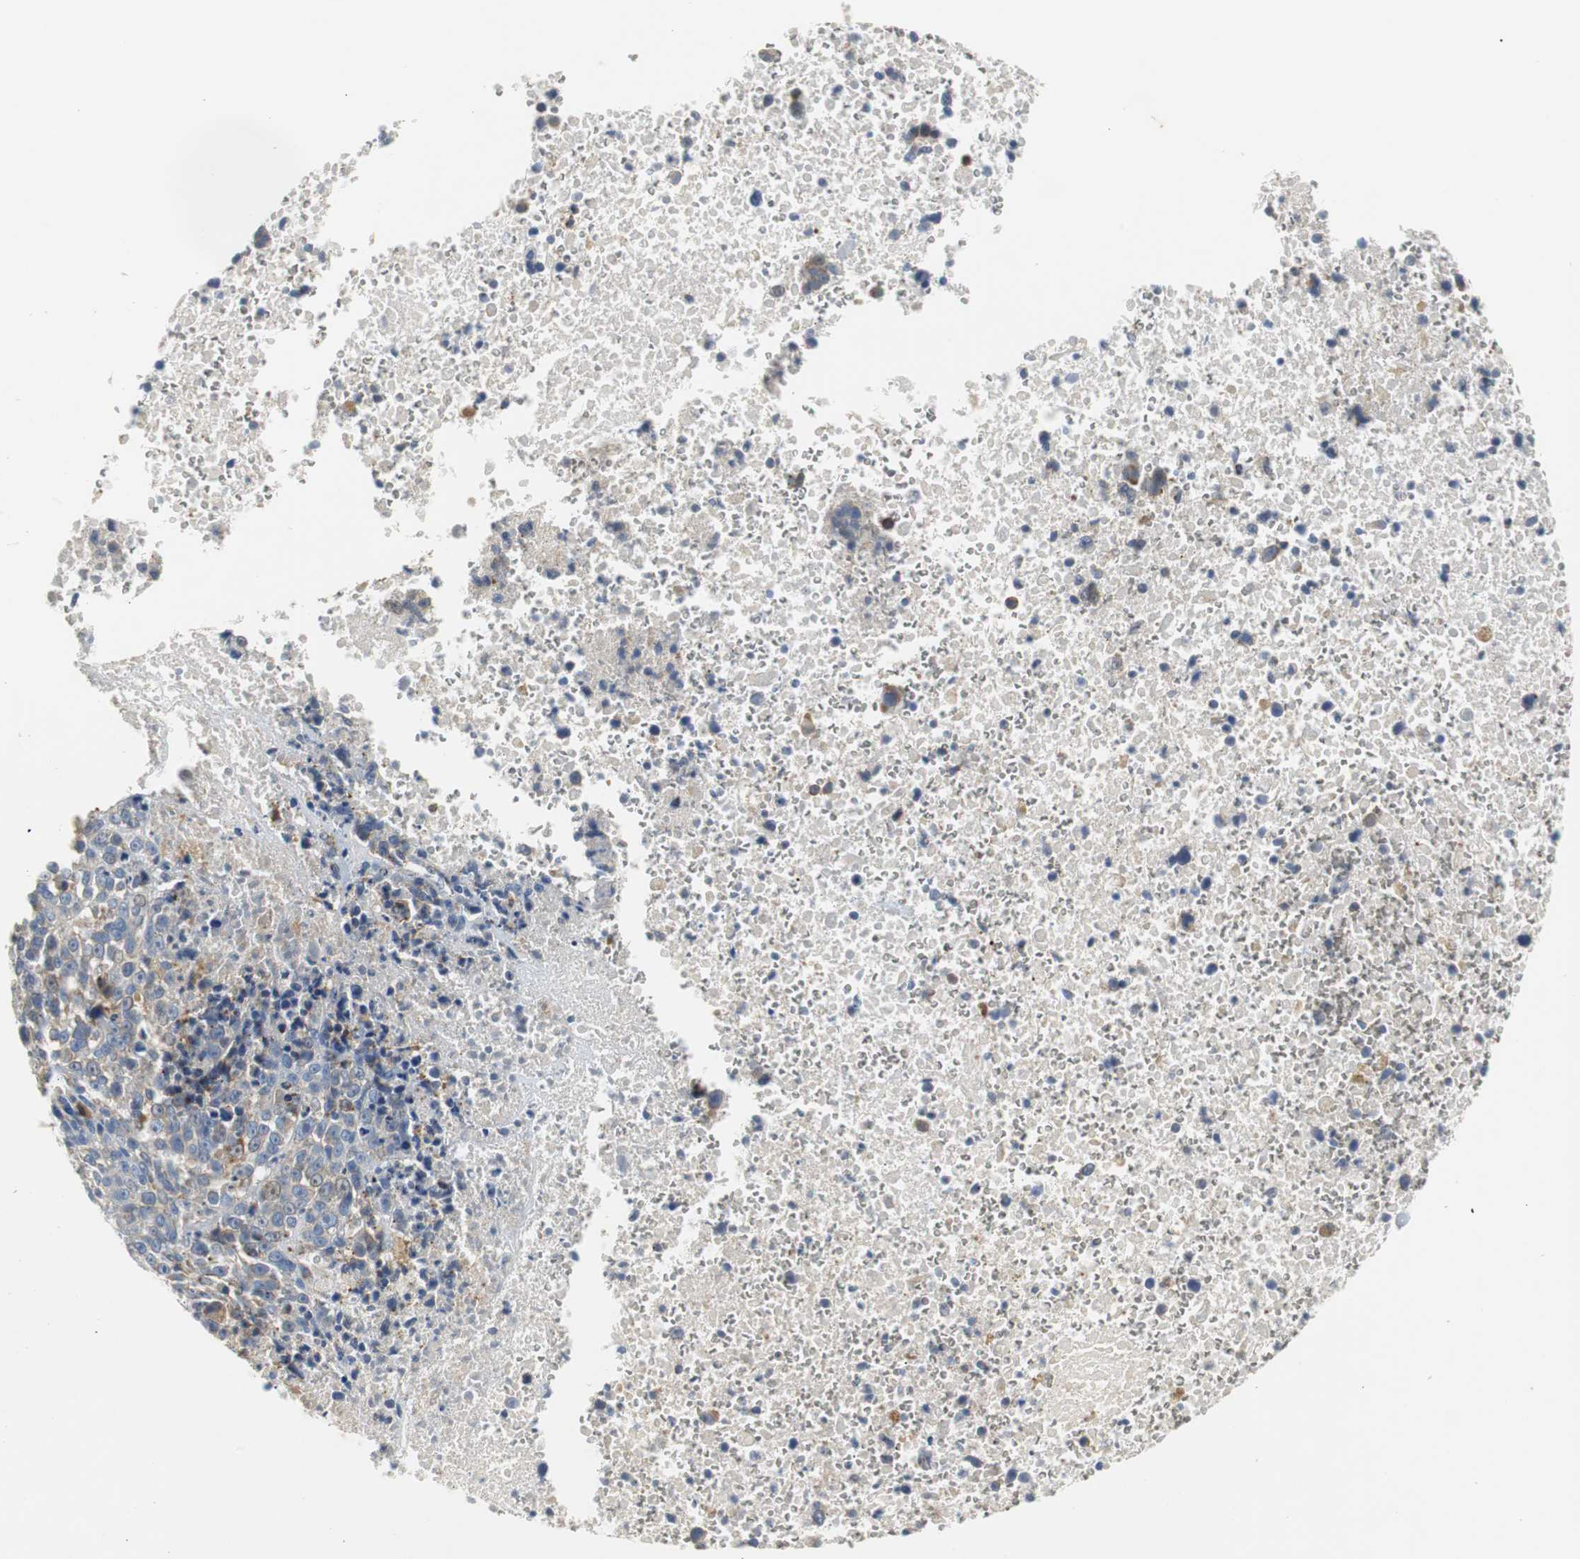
{"staining": {"intensity": "weak", "quantity": "25%-75%", "location": "cytoplasmic/membranous"}, "tissue": "melanoma", "cell_type": "Tumor cells", "image_type": "cancer", "snomed": [{"axis": "morphology", "description": "Malignant melanoma, Metastatic site"}, {"axis": "topography", "description": "Cerebral cortex"}], "caption": "Immunohistochemistry of human melanoma exhibits low levels of weak cytoplasmic/membranous positivity in about 25%-75% of tumor cells. Nuclei are stained in blue.", "gene": "PDIA4", "patient": {"sex": "female", "age": 52}}